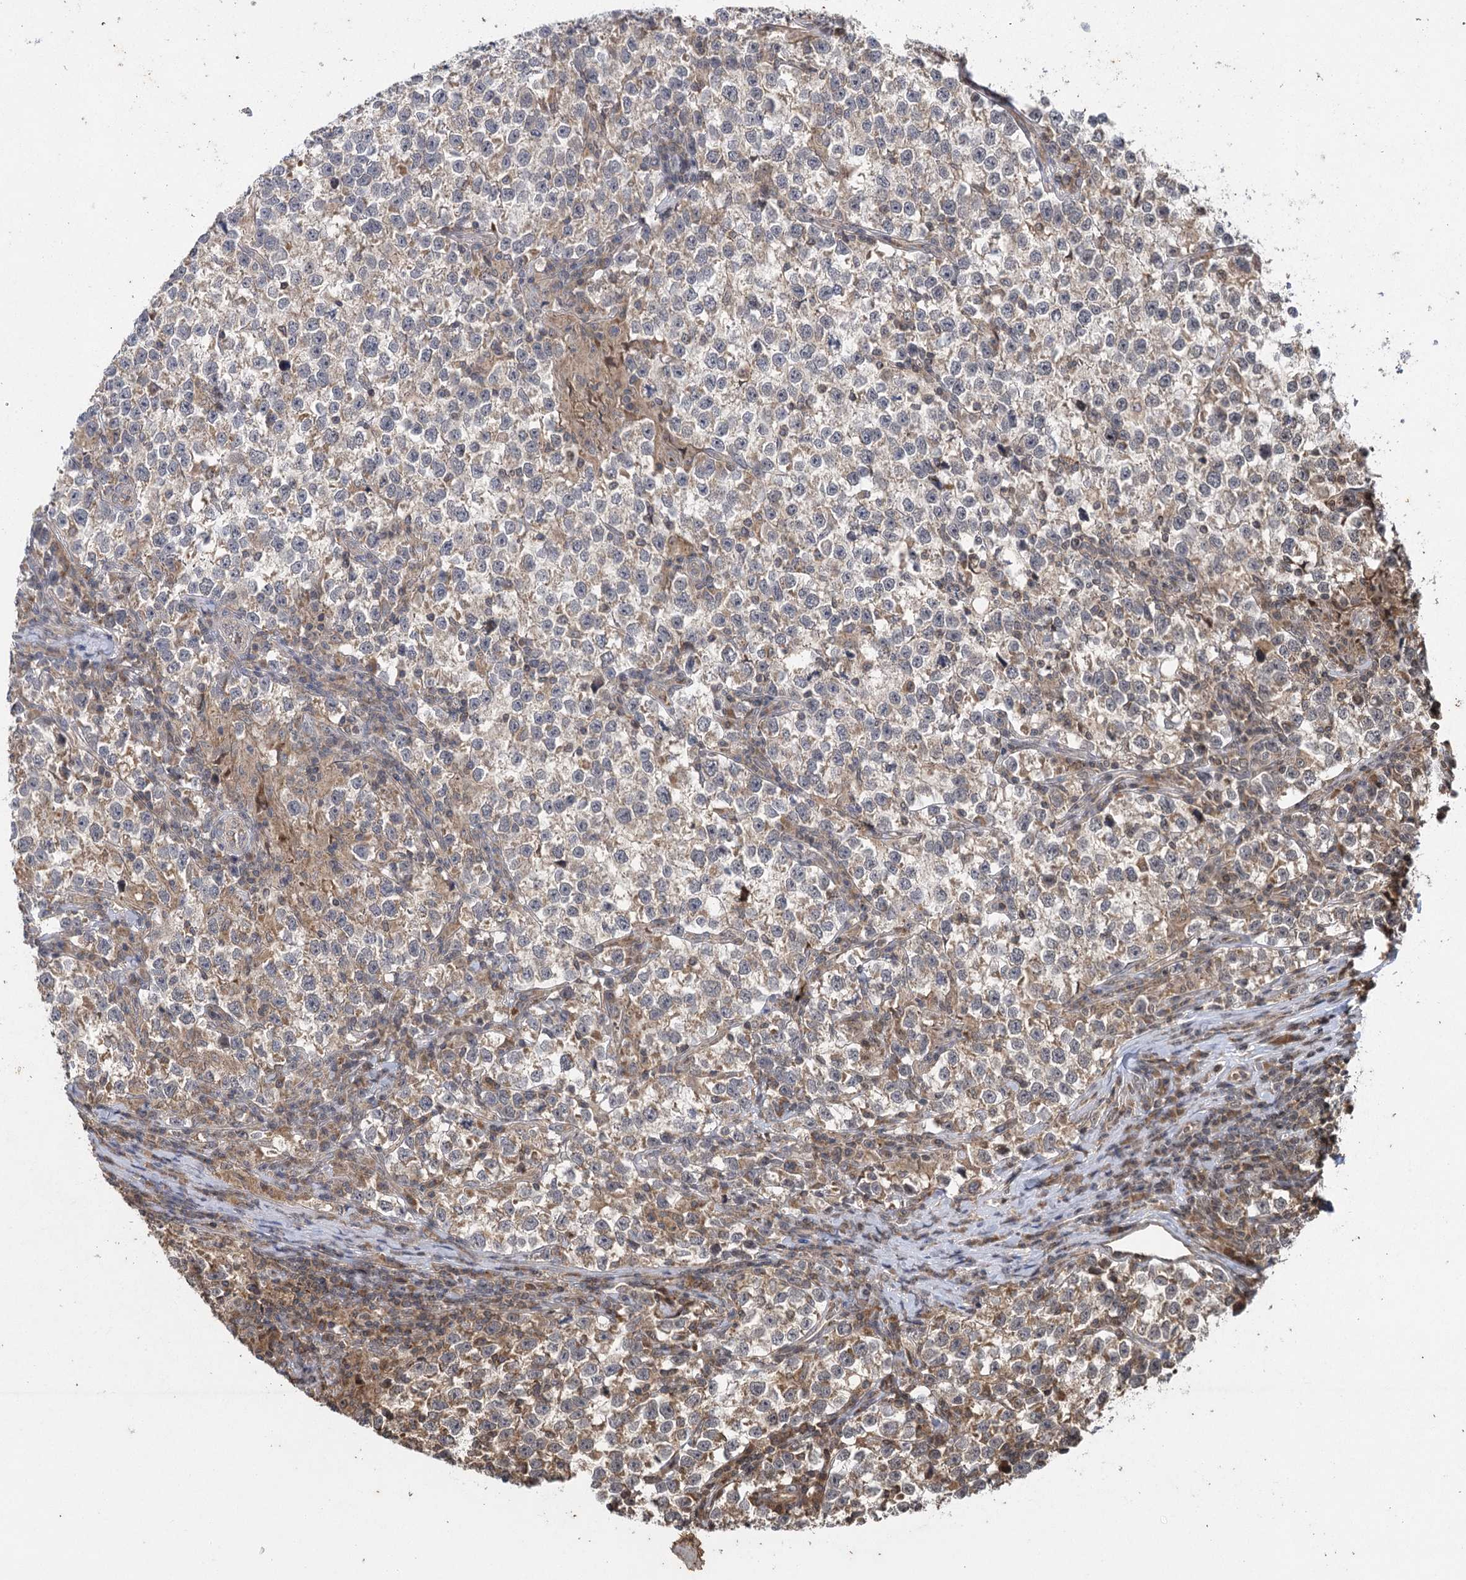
{"staining": {"intensity": "weak", "quantity": "<25%", "location": "cytoplasmic/membranous"}, "tissue": "testis cancer", "cell_type": "Tumor cells", "image_type": "cancer", "snomed": [{"axis": "morphology", "description": "Normal tissue, NOS"}, {"axis": "morphology", "description": "Seminoma, NOS"}, {"axis": "topography", "description": "Testis"}], "caption": "A high-resolution image shows immunohistochemistry (IHC) staining of seminoma (testis), which demonstrates no significant staining in tumor cells.", "gene": "IL11RA", "patient": {"sex": "male", "age": 43}}